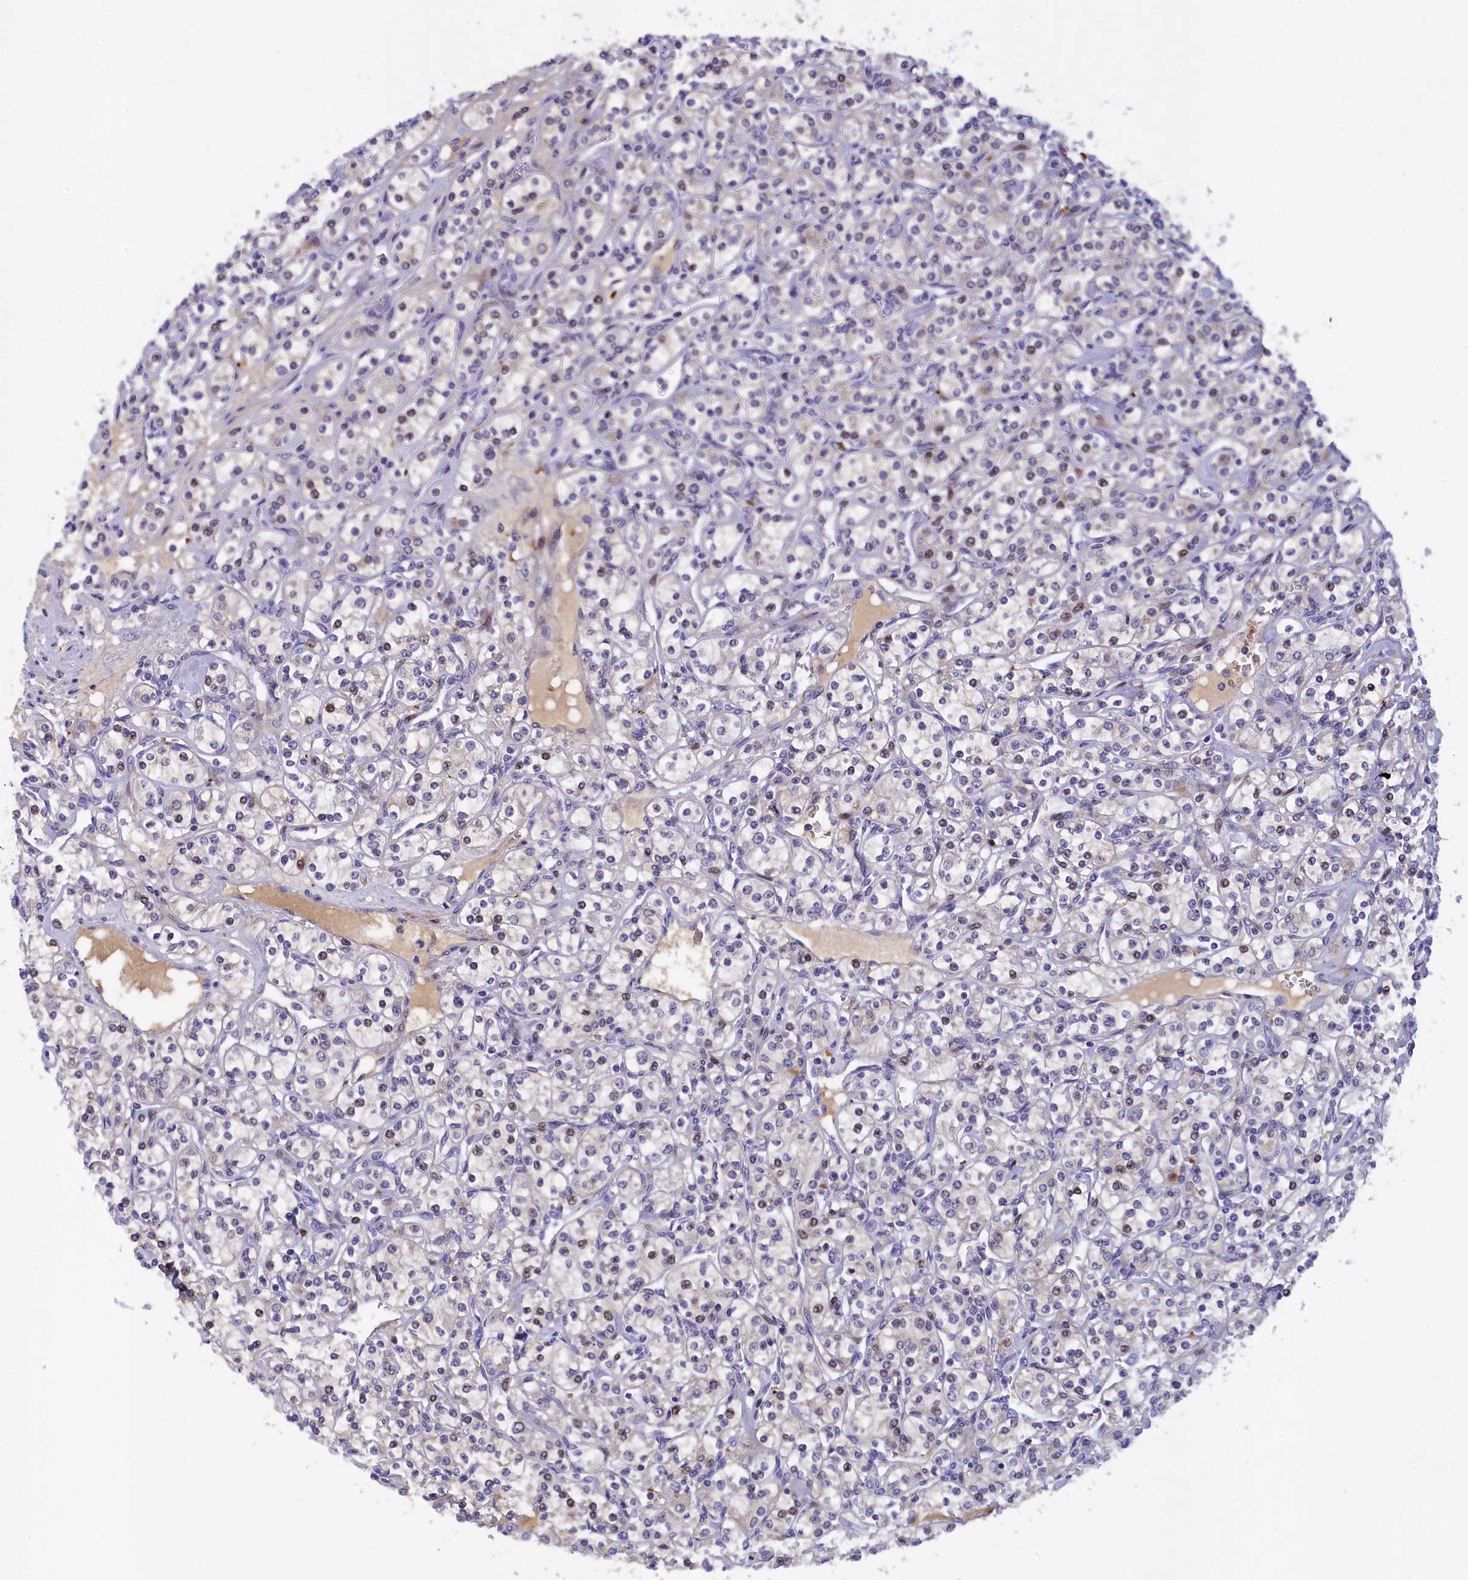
{"staining": {"intensity": "weak", "quantity": "<25%", "location": "nuclear"}, "tissue": "renal cancer", "cell_type": "Tumor cells", "image_type": "cancer", "snomed": [{"axis": "morphology", "description": "Adenocarcinoma, NOS"}, {"axis": "topography", "description": "Kidney"}], "caption": "Immunohistochemical staining of human adenocarcinoma (renal) shows no significant expression in tumor cells. (Brightfield microscopy of DAB (3,3'-diaminobenzidine) immunohistochemistry at high magnification).", "gene": "NKPD1", "patient": {"sex": "male", "age": 77}}